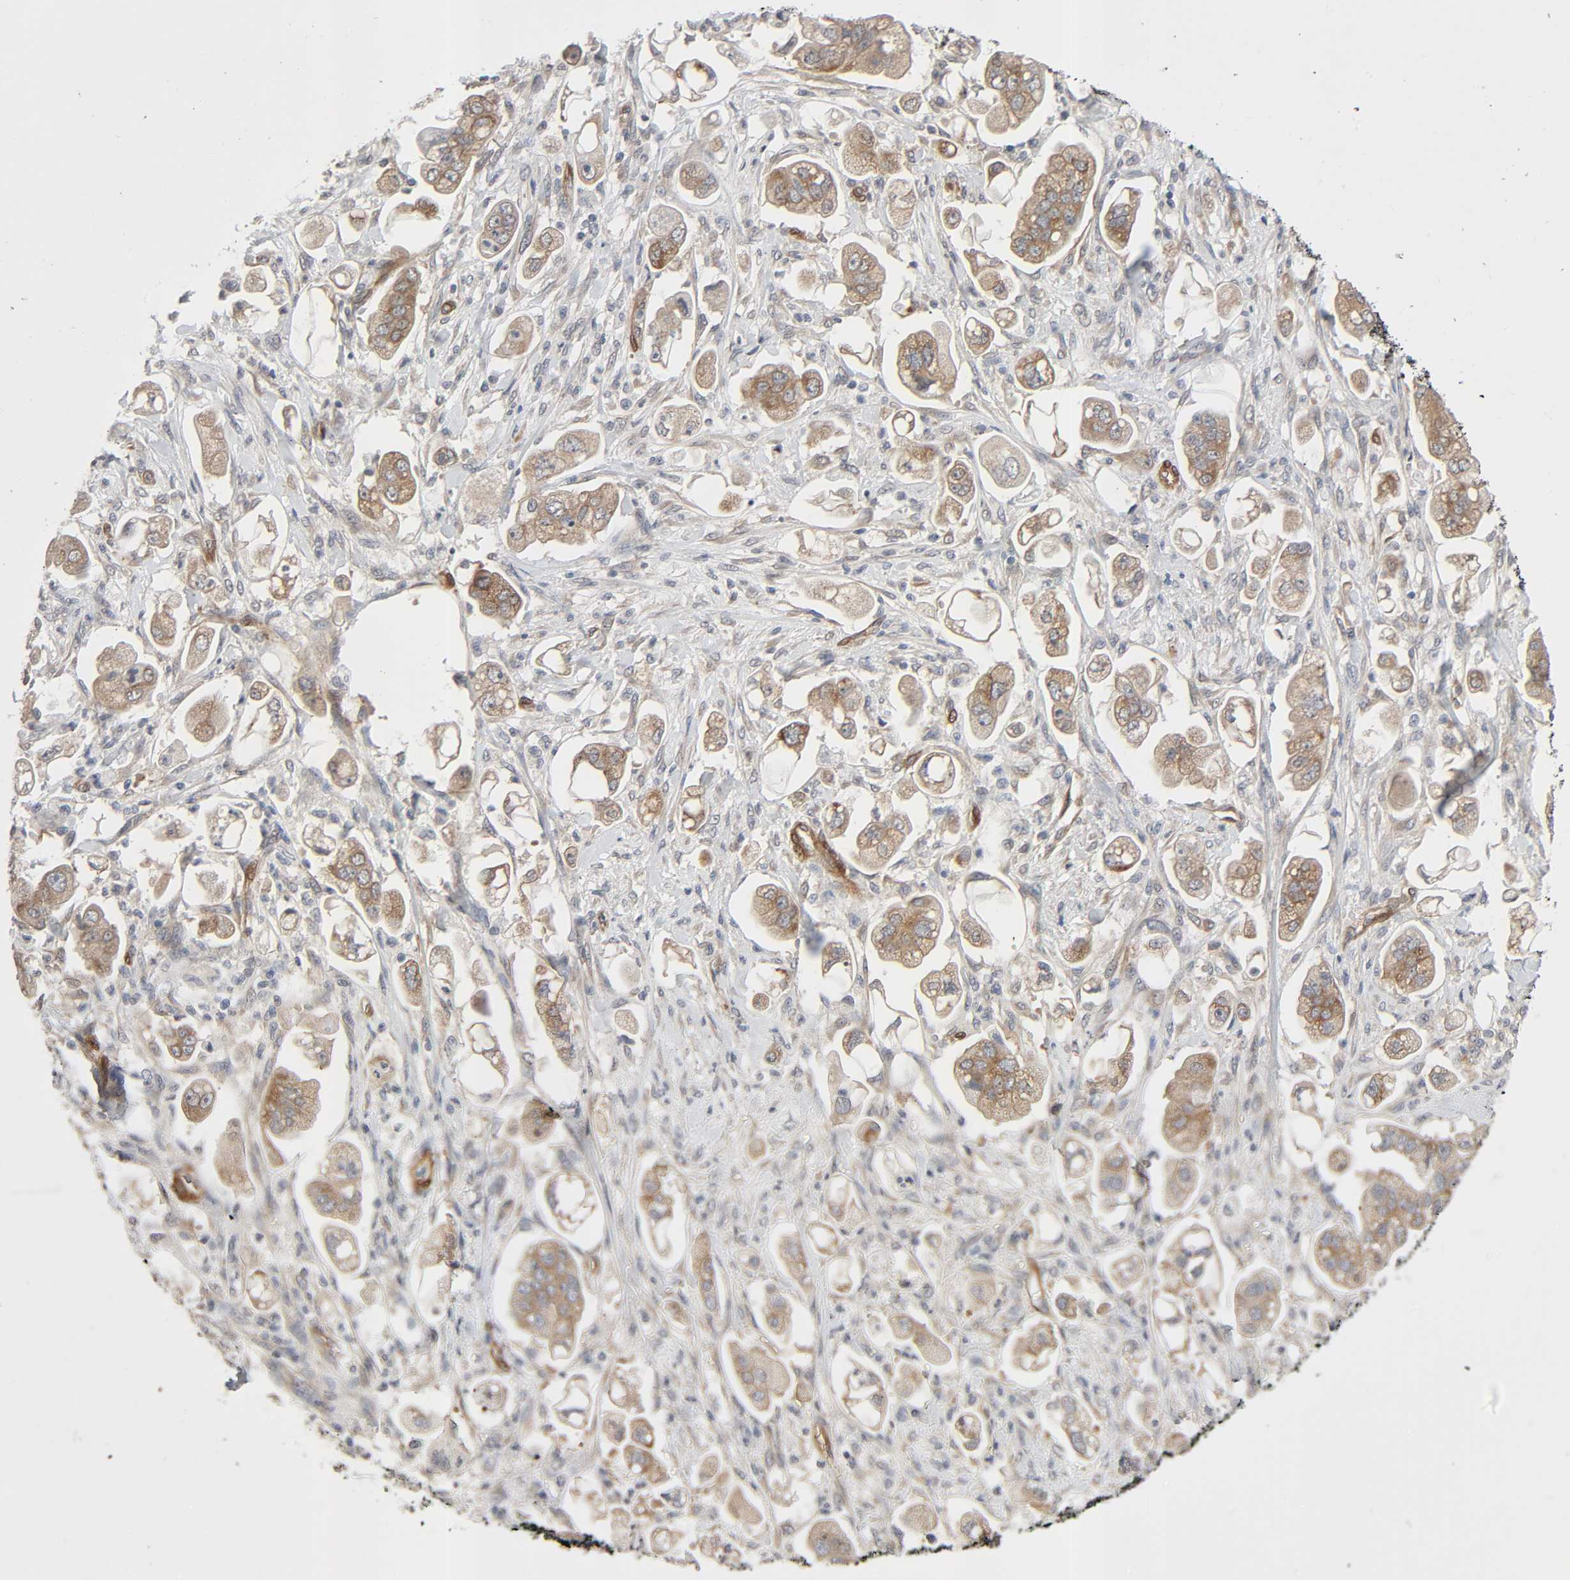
{"staining": {"intensity": "weak", "quantity": ">75%", "location": "cytoplasmic/membranous"}, "tissue": "stomach cancer", "cell_type": "Tumor cells", "image_type": "cancer", "snomed": [{"axis": "morphology", "description": "Adenocarcinoma, NOS"}, {"axis": "topography", "description": "Stomach"}], "caption": "A micrograph of stomach cancer (adenocarcinoma) stained for a protein reveals weak cytoplasmic/membranous brown staining in tumor cells.", "gene": "PTK2", "patient": {"sex": "male", "age": 62}}